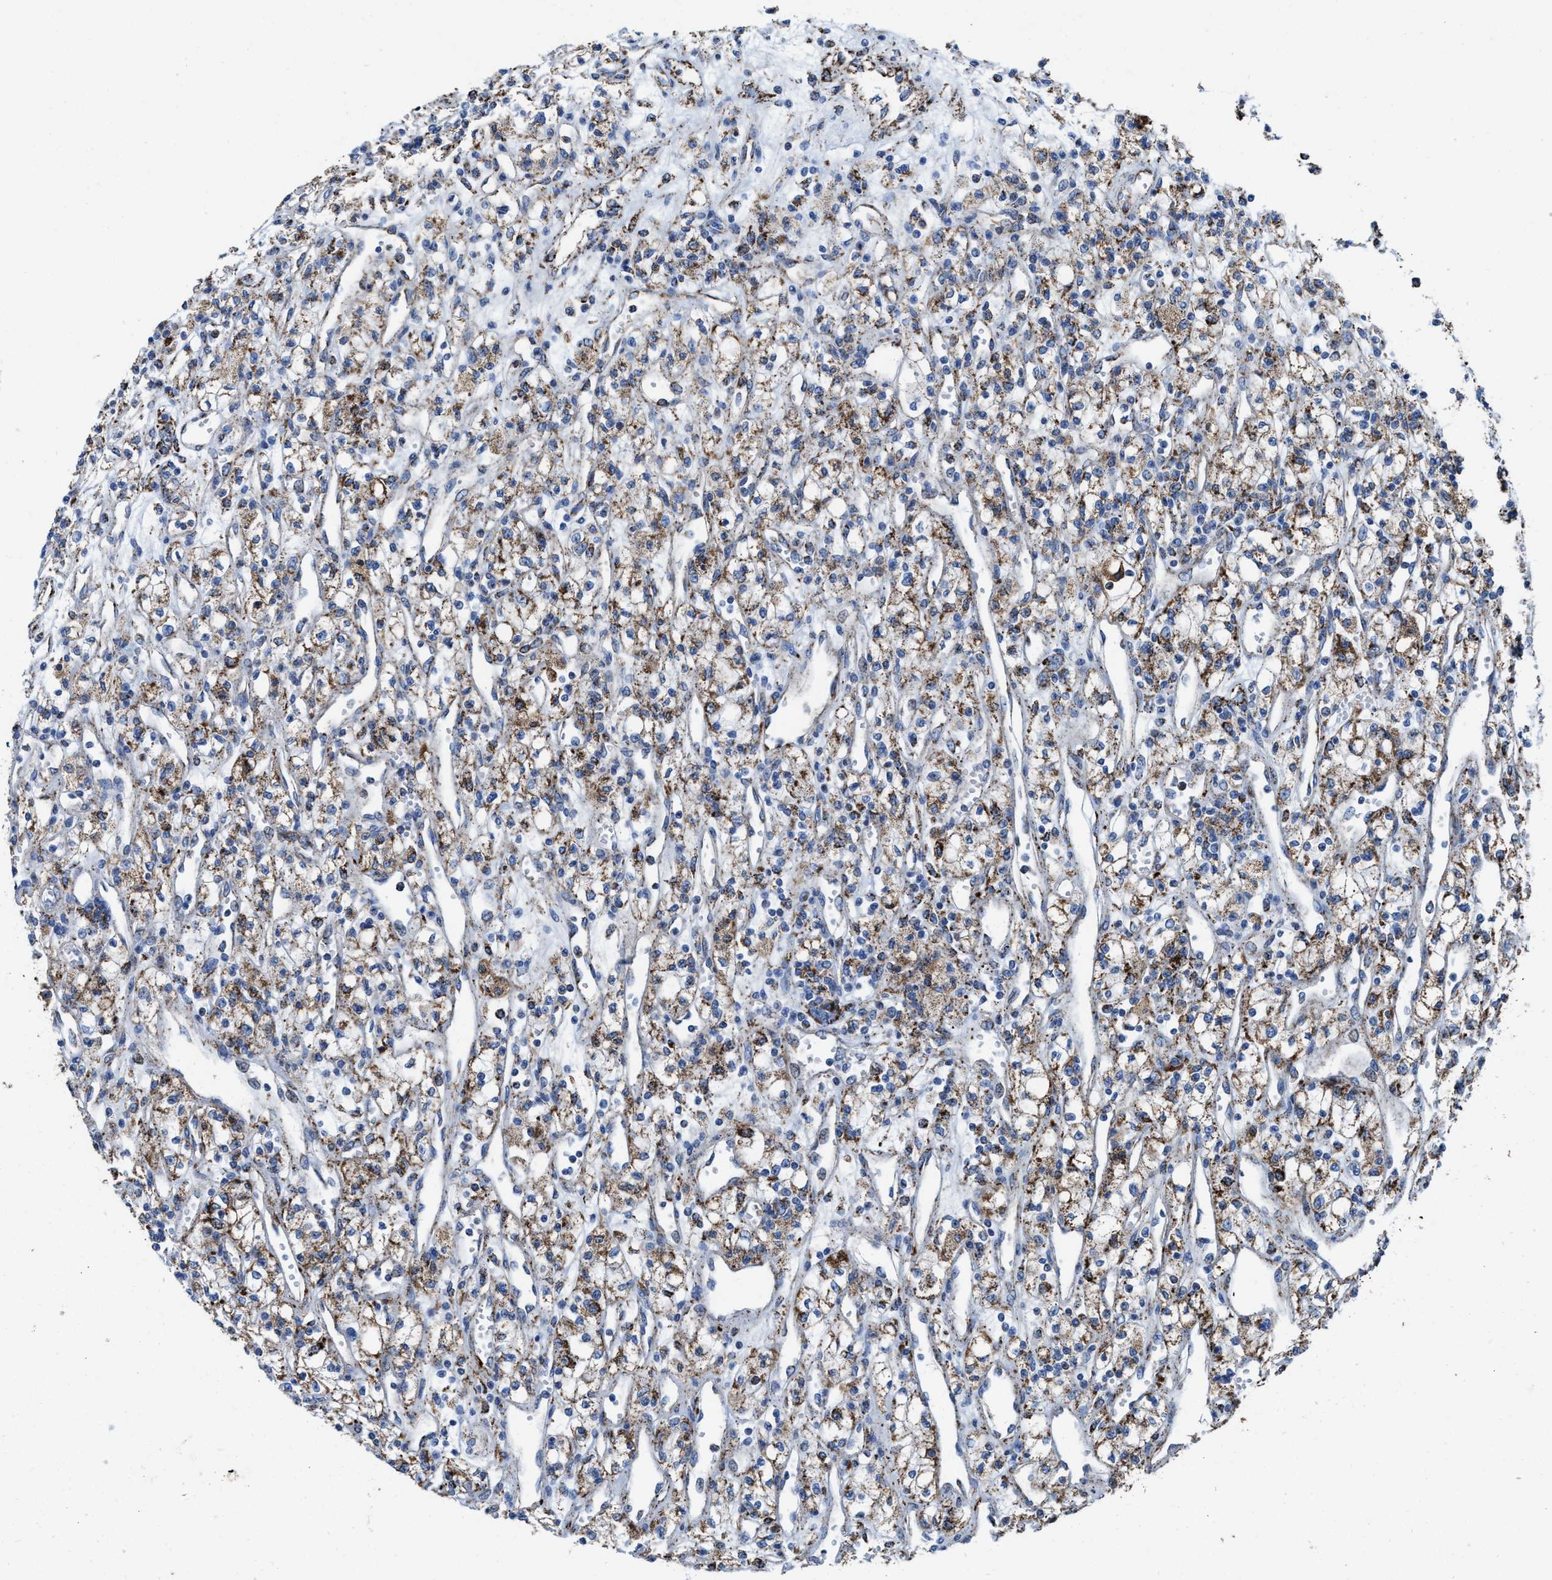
{"staining": {"intensity": "moderate", "quantity": "25%-75%", "location": "cytoplasmic/membranous"}, "tissue": "renal cancer", "cell_type": "Tumor cells", "image_type": "cancer", "snomed": [{"axis": "morphology", "description": "Adenocarcinoma, NOS"}, {"axis": "topography", "description": "Kidney"}], "caption": "A brown stain labels moderate cytoplasmic/membranous positivity of a protein in human renal adenocarcinoma tumor cells.", "gene": "ALDH1B1", "patient": {"sex": "male", "age": 59}}